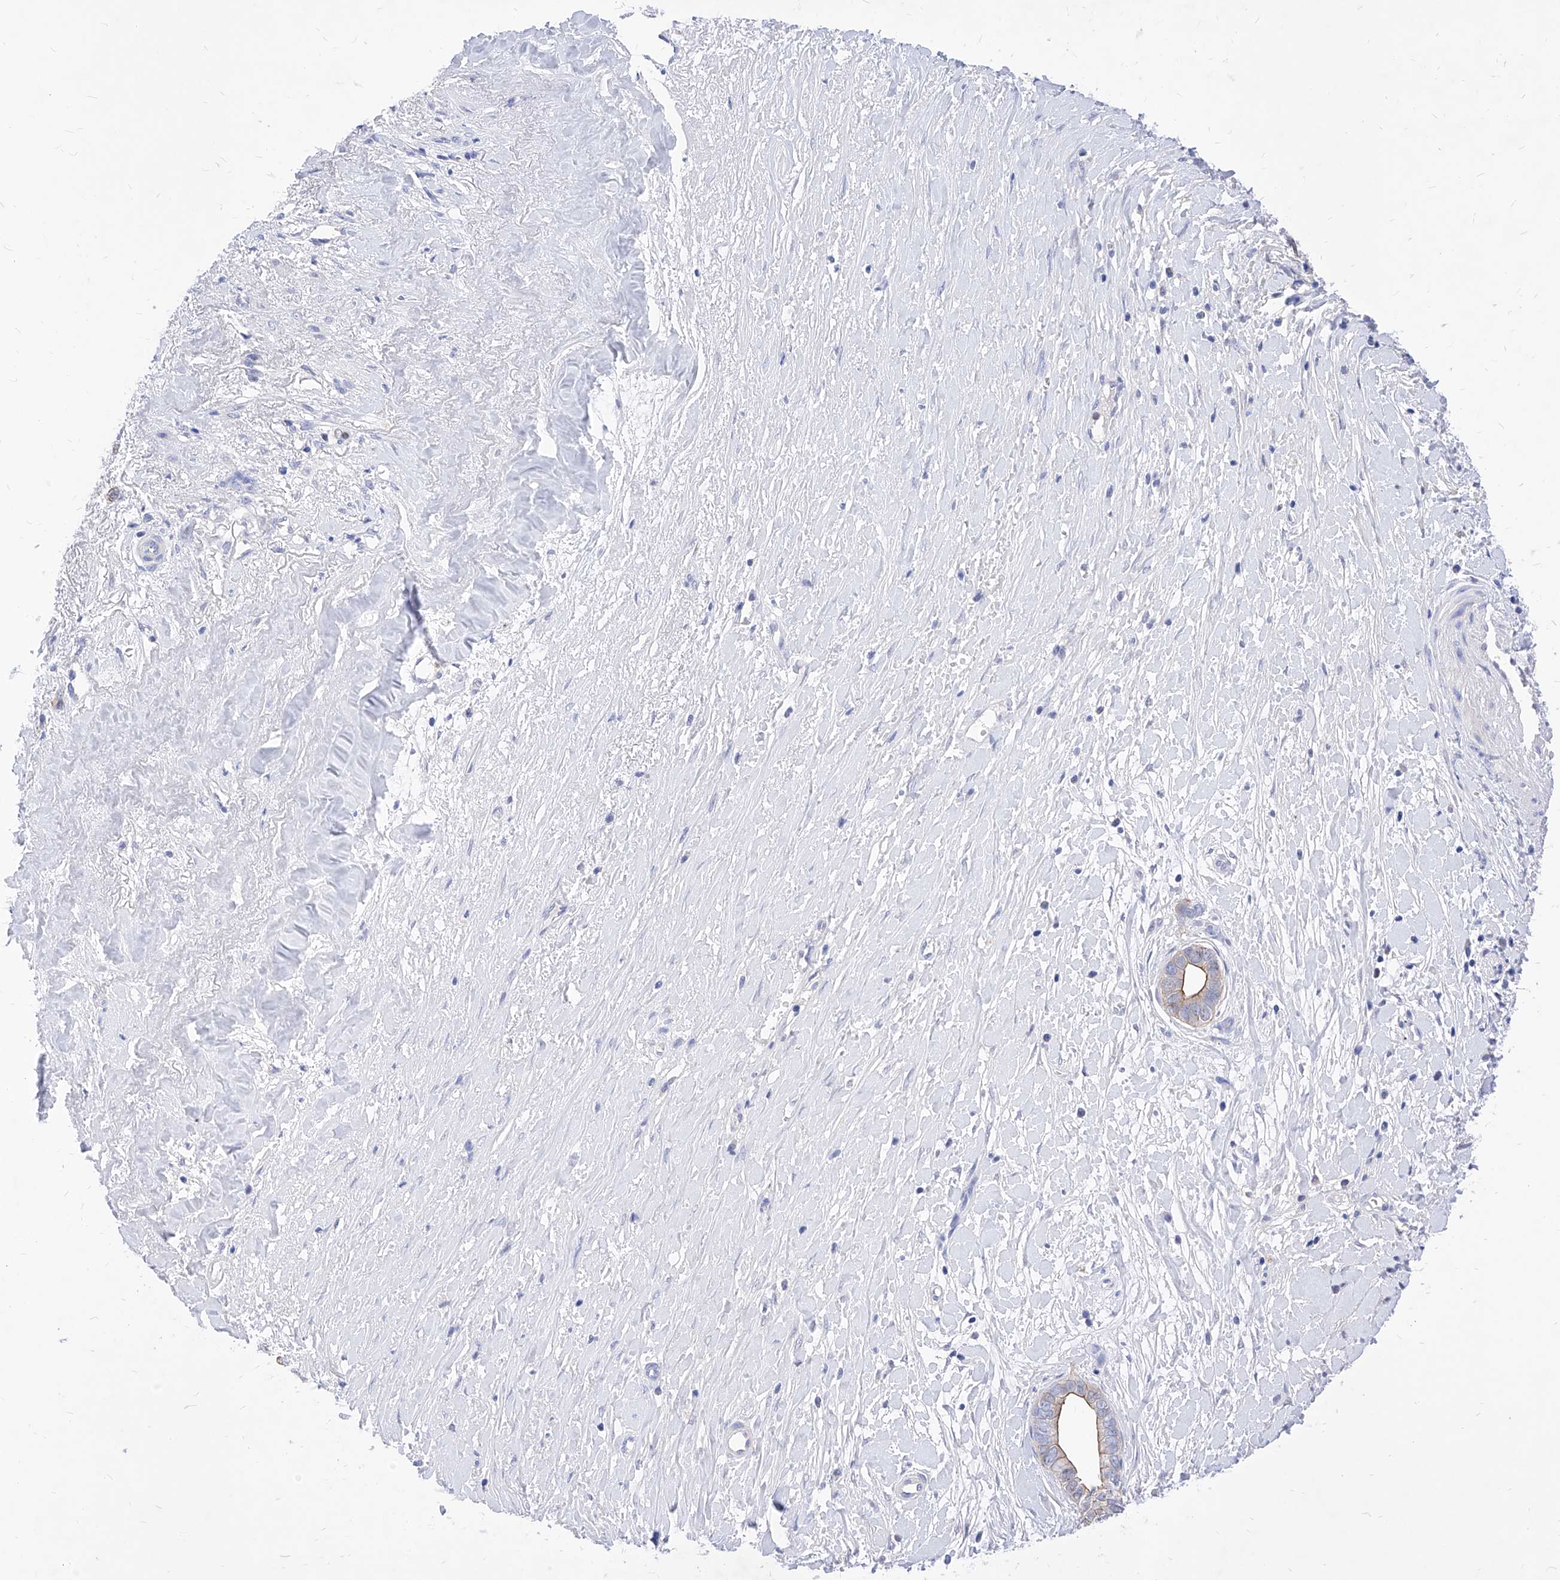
{"staining": {"intensity": "moderate", "quantity": "<25%", "location": "cytoplasmic/membranous"}, "tissue": "liver cancer", "cell_type": "Tumor cells", "image_type": "cancer", "snomed": [{"axis": "morphology", "description": "Cholangiocarcinoma"}, {"axis": "topography", "description": "Liver"}], "caption": "Protein staining by IHC reveals moderate cytoplasmic/membranous positivity in about <25% of tumor cells in liver cholangiocarcinoma.", "gene": "VAX1", "patient": {"sex": "female", "age": 79}}